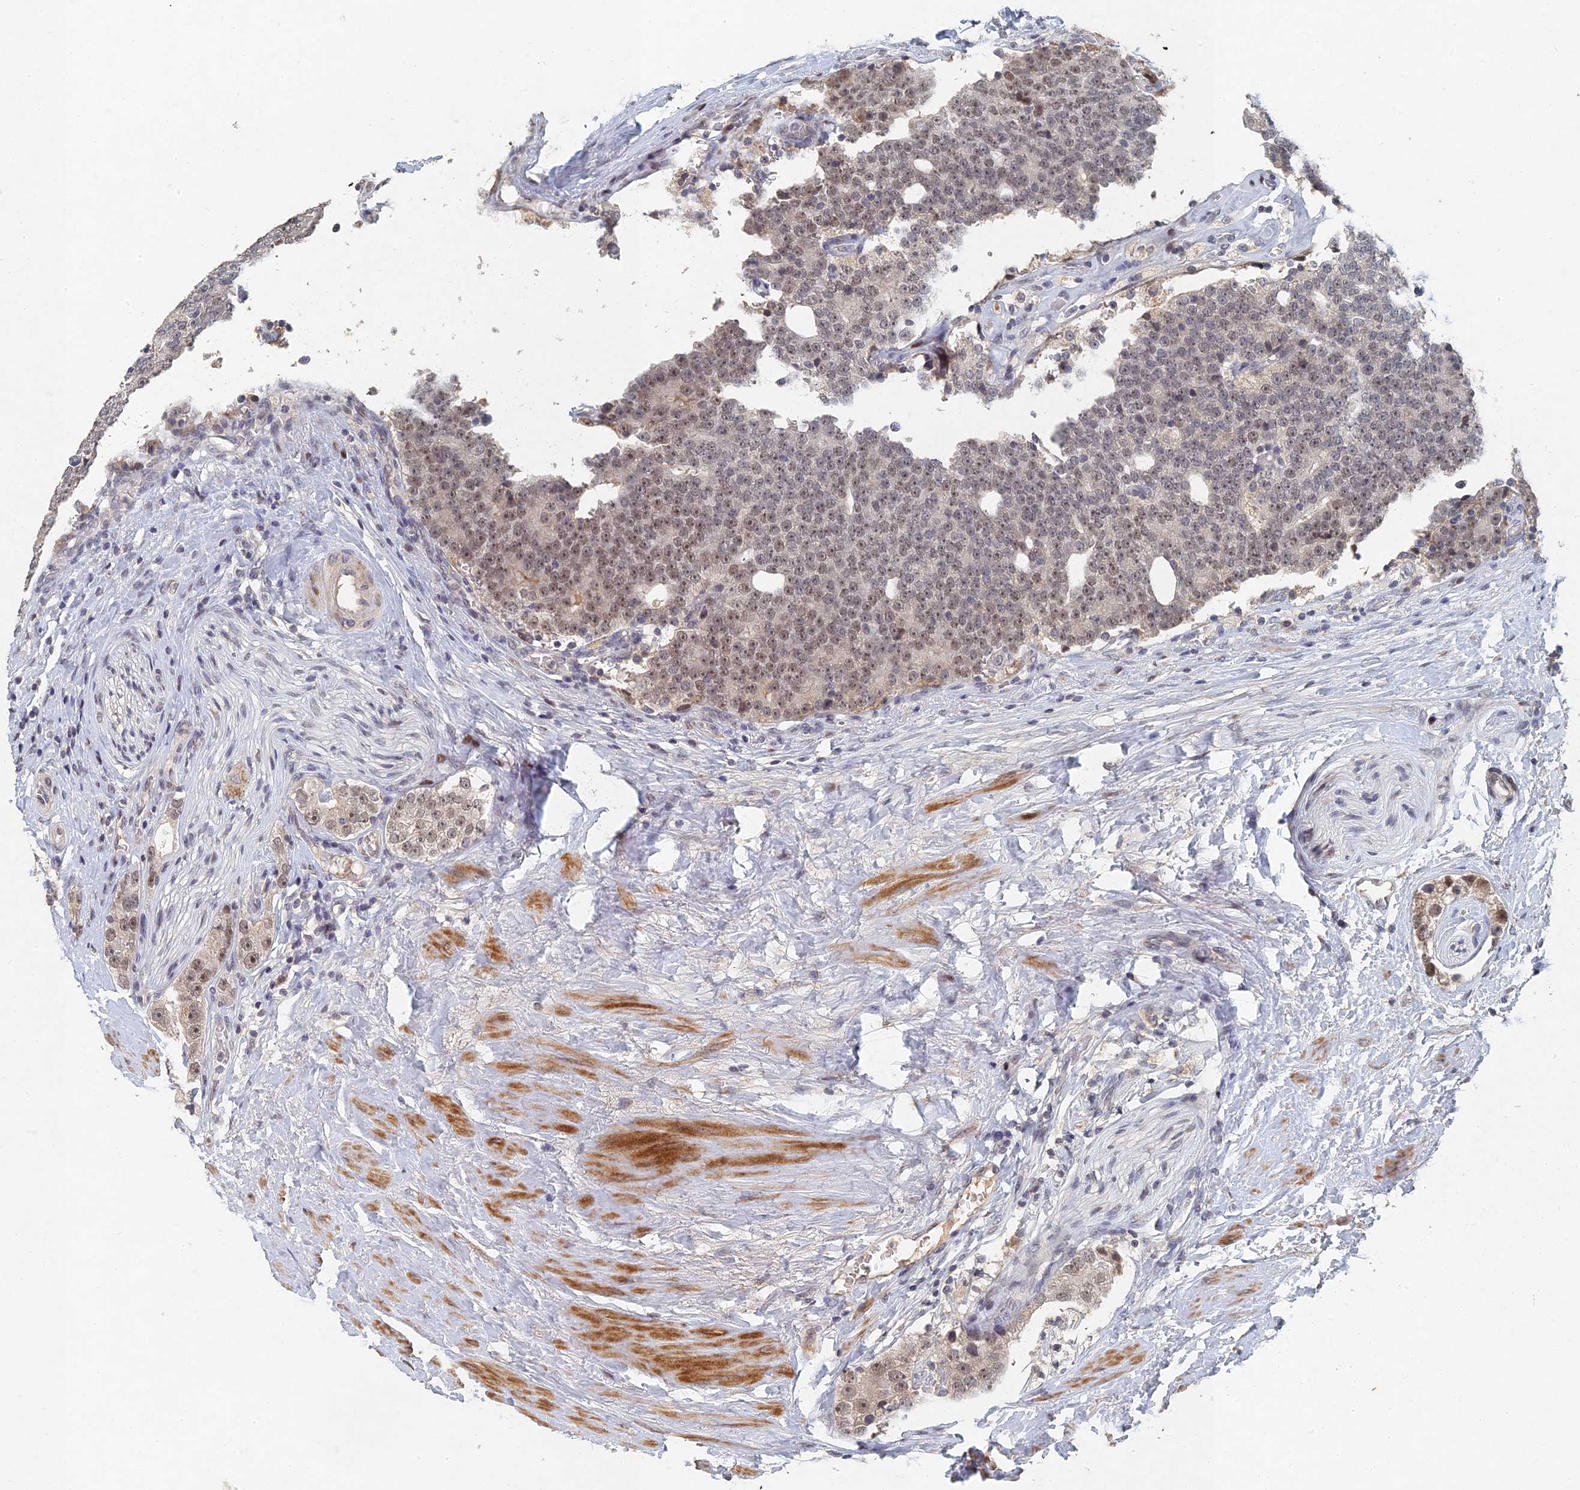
{"staining": {"intensity": "weak", "quantity": ">75%", "location": "nuclear"}, "tissue": "prostate cancer", "cell_type": "Tumor cells", "image_type": "cancer", "snomed": [{"axis": "morphology", "description": "Adenocarcinoma, High grade"}, {"axis": "topography", "description": "Prostate"}], "caption": "Protein analysis of prostate cancer (high-grade adenocarcinoma) tissue reveals weak nuclear expression in about >75% of tumor cells.", "gene": "GNA15", "patient": {"sex": "male", "age": 56}}